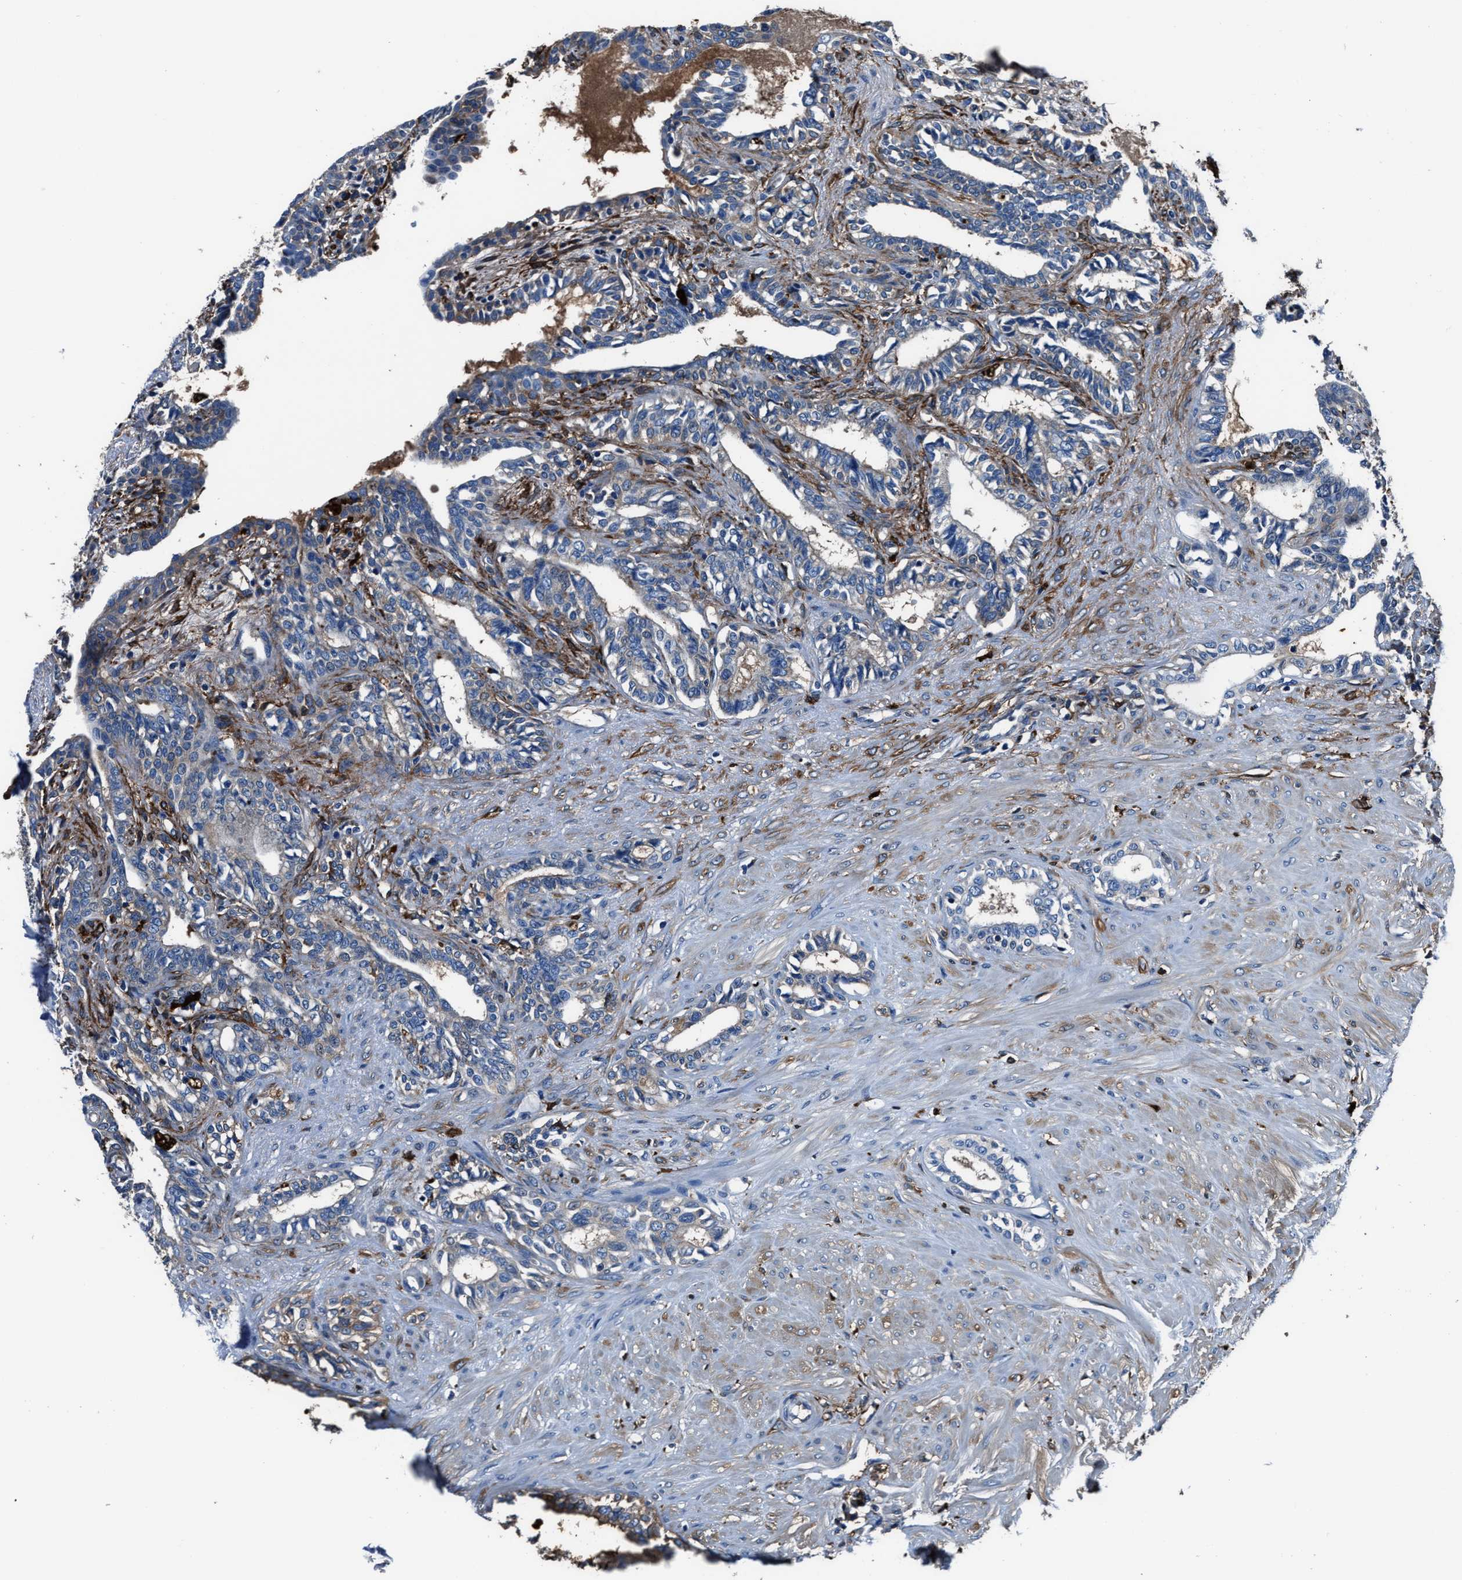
{"staining": {"intensity": "weak", "quantity": "<25%", "location": "cytoplasmic/membranous"}, "tissue": "seminal vesicle", "cell_type": "Glandular cells", "image_type": "normal", "snomed": [{"axis": "morphology", "description": "Normal tissue, NOS"}, {"axis": "morphology", "description": "Adenocarcinoma, High grade"}, {"axis": "topography", "description": "Prostate"}, {"axis": "topography", "description": "Seminal veicle"}], "caption": "The photomicrograph demonstrates no staining of glandular cells in benign seminal vesicle.", "gene": "FTL", "patient": {"sex": "male", "age": 55}}